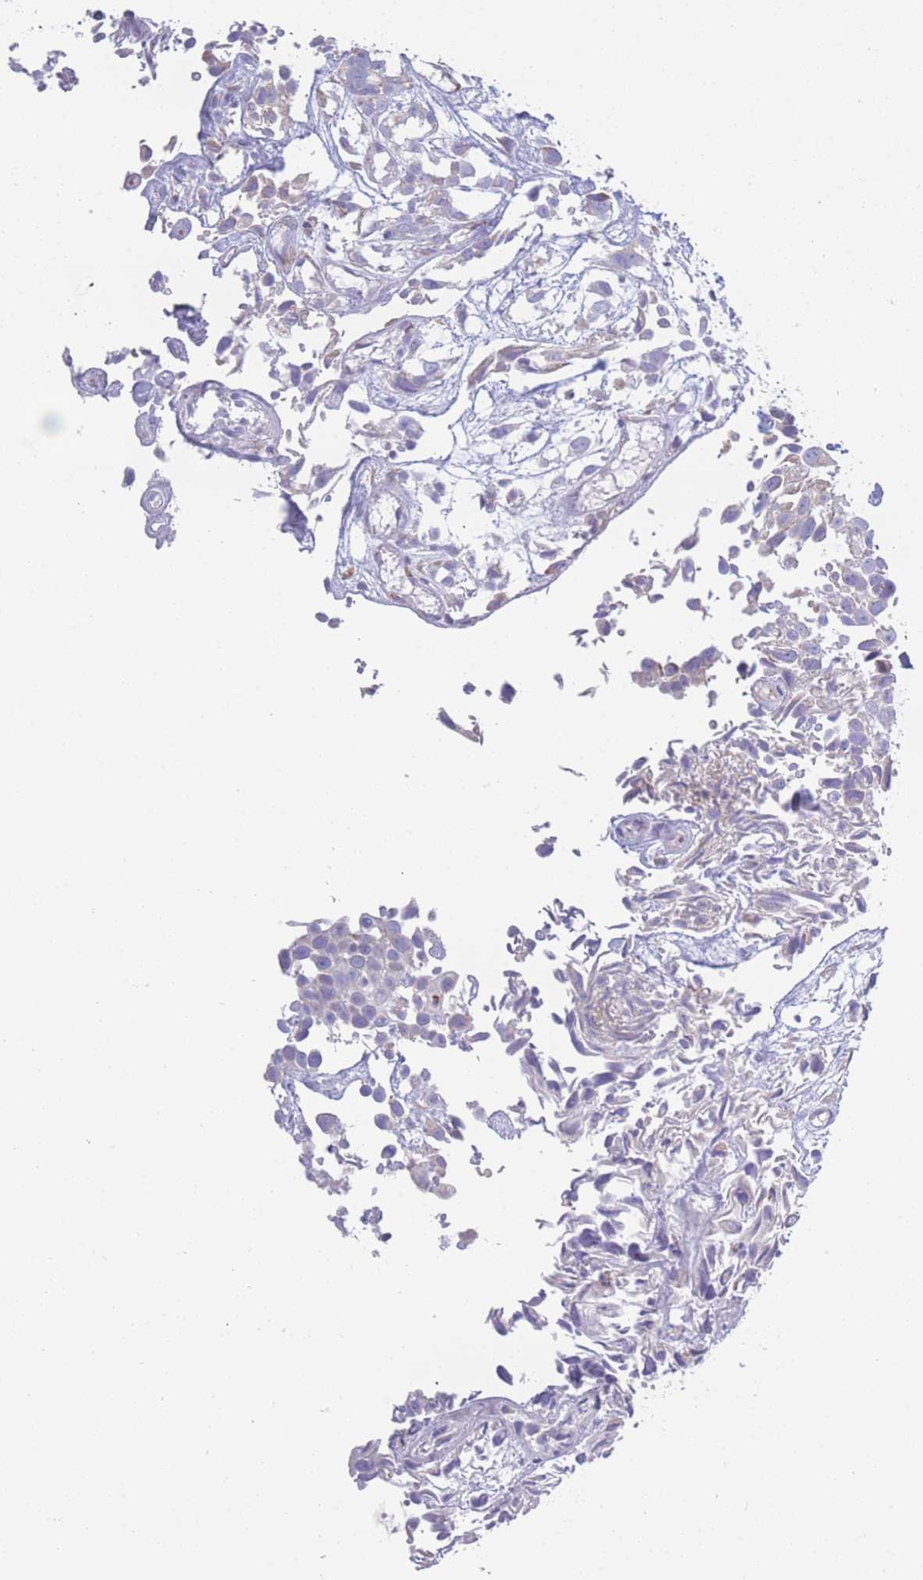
{"staining": {"intensity": "negative", "quantity": "none", "location": "none"}, "tissue": "urothelial cancer", "cell_type": "Tumor cells", "image_type": "cancer", "snomed": [{"axis": "morphology", "description": "Urothelial carcinoma, High grade"}, {"axis": "topography", "description": "Urinary bladder"}], "caption": "IHC image of human urothelial cancer stained for a protein (brown), which exhibits no expression in tumor cells.", "gene": "XKR8", "patient": {"sex": "male", "age": 56}}